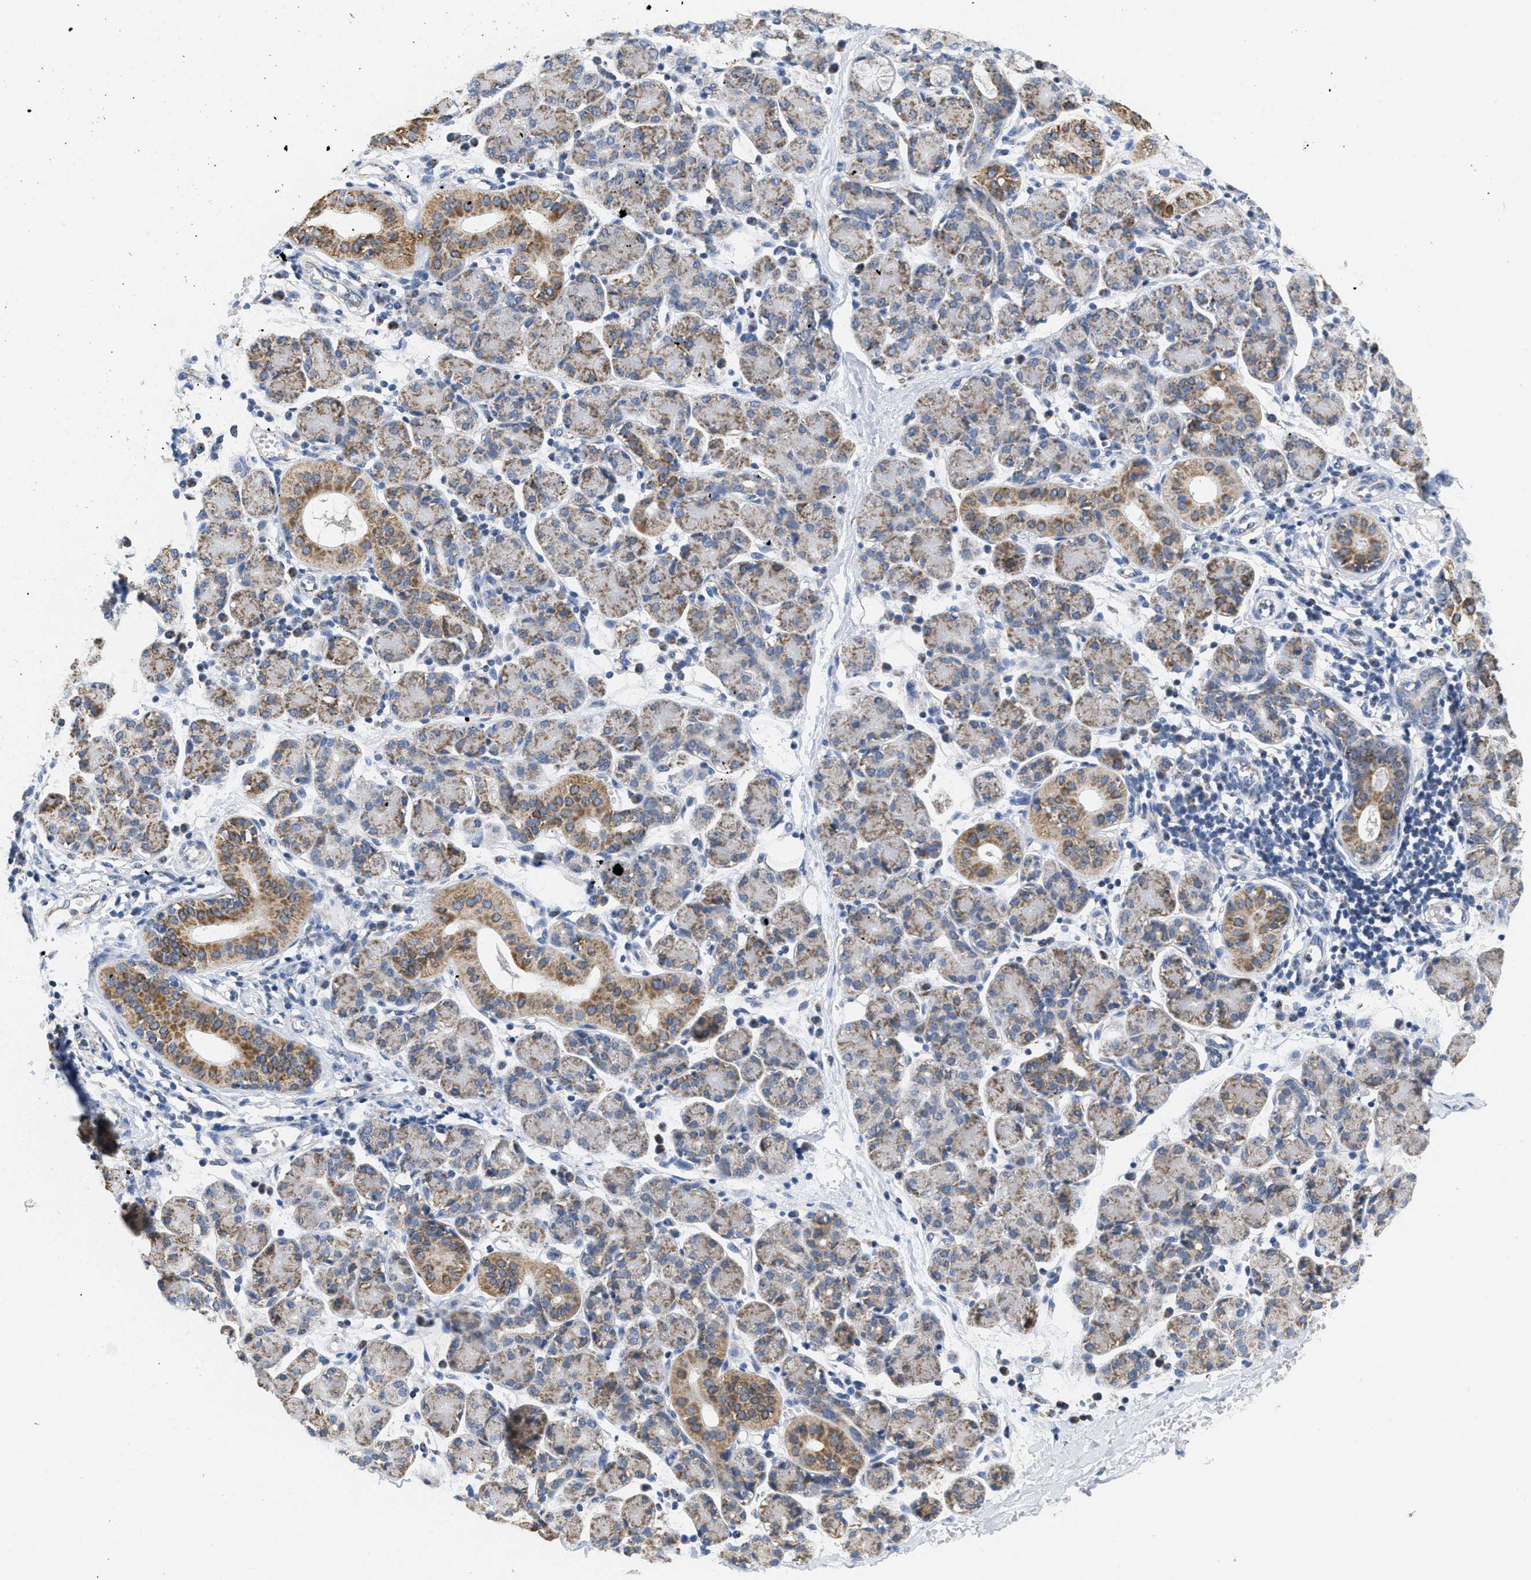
{"staining": {"intensity": "moderate", "quantity": "25%-75%", "location": "cytoplasmic/membranous"}, "tissue": "salivary gland", "cell_type": "Glandular cells", "image_type": "normal", "snomed": [{"axis": "morphology", "description": "Normal tissue, NOS"}, {"axis": "morphology", "description": "Inflammation, NOS"}, {"axis": "topography", "description": "Lymph node"}, {"axis": "topography", "description": "Salivary gland"}], "caption": "Immunohistochemical staining of normal salivary gland displays medium levels of moderate cytoplasmic/membranous staining in about 25%-75% of glandular cells. The staining is performed using DAB brown chromogen to label protein expression. The nuclei are counter-stained blue using hematoxylin.", "gene": "KCNJ5", "patient": {"sex": "male", "age": 3}}